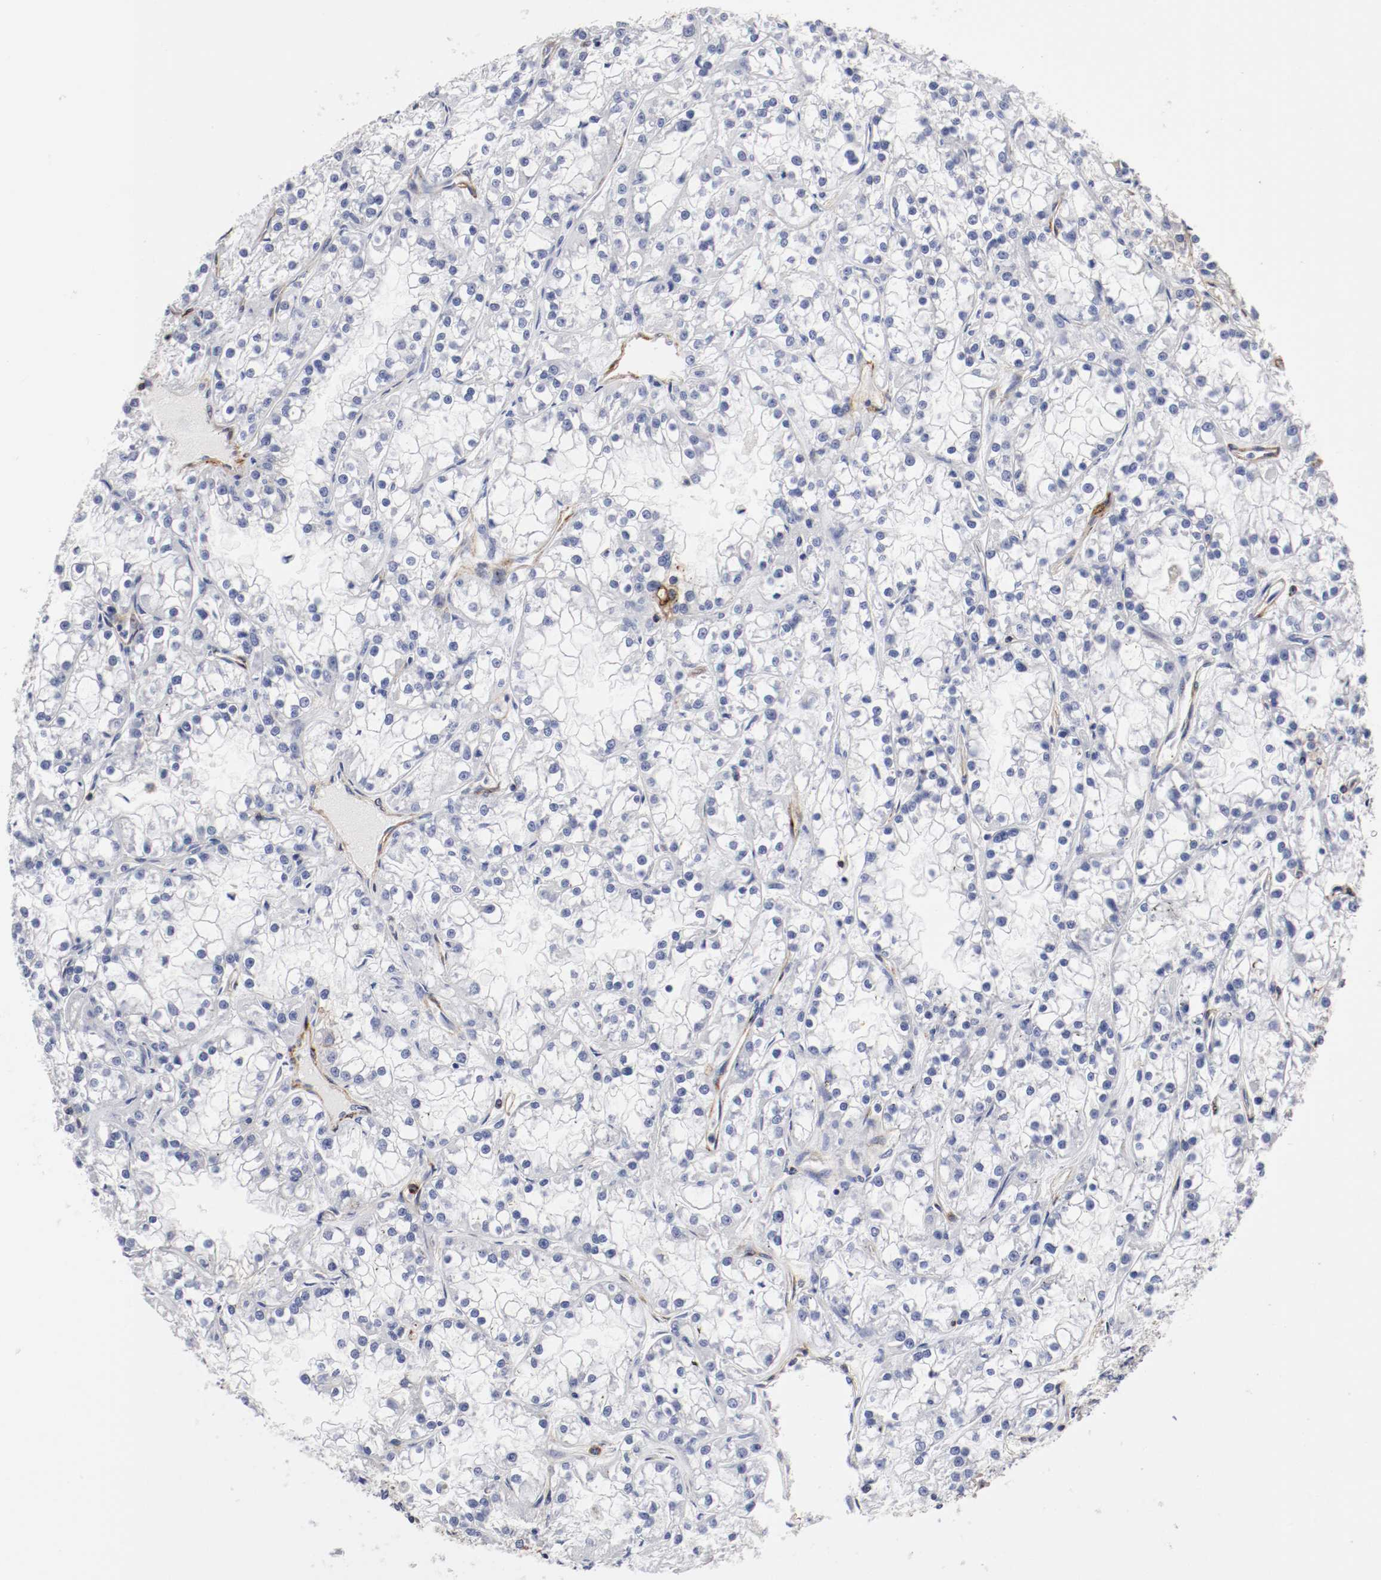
{"staining": {"intensity": "negative", "quantity": "none", "location": "none"}, "tissue": "renal cancer", "cell_type": "Tumor cells", "image_type": "cancer", "snomed": [{"axis": "morphology", "description": "Adenocarcinoma, NOS"}, {"axis": "topography", "description": "Kidney"}], "caption": "Immunohistochemistry of human adenocarcinoma (renal) displays no positivity in tumor cells.", "gene": "IFITM1", "patient": {"sex": "female", "age": 52}}